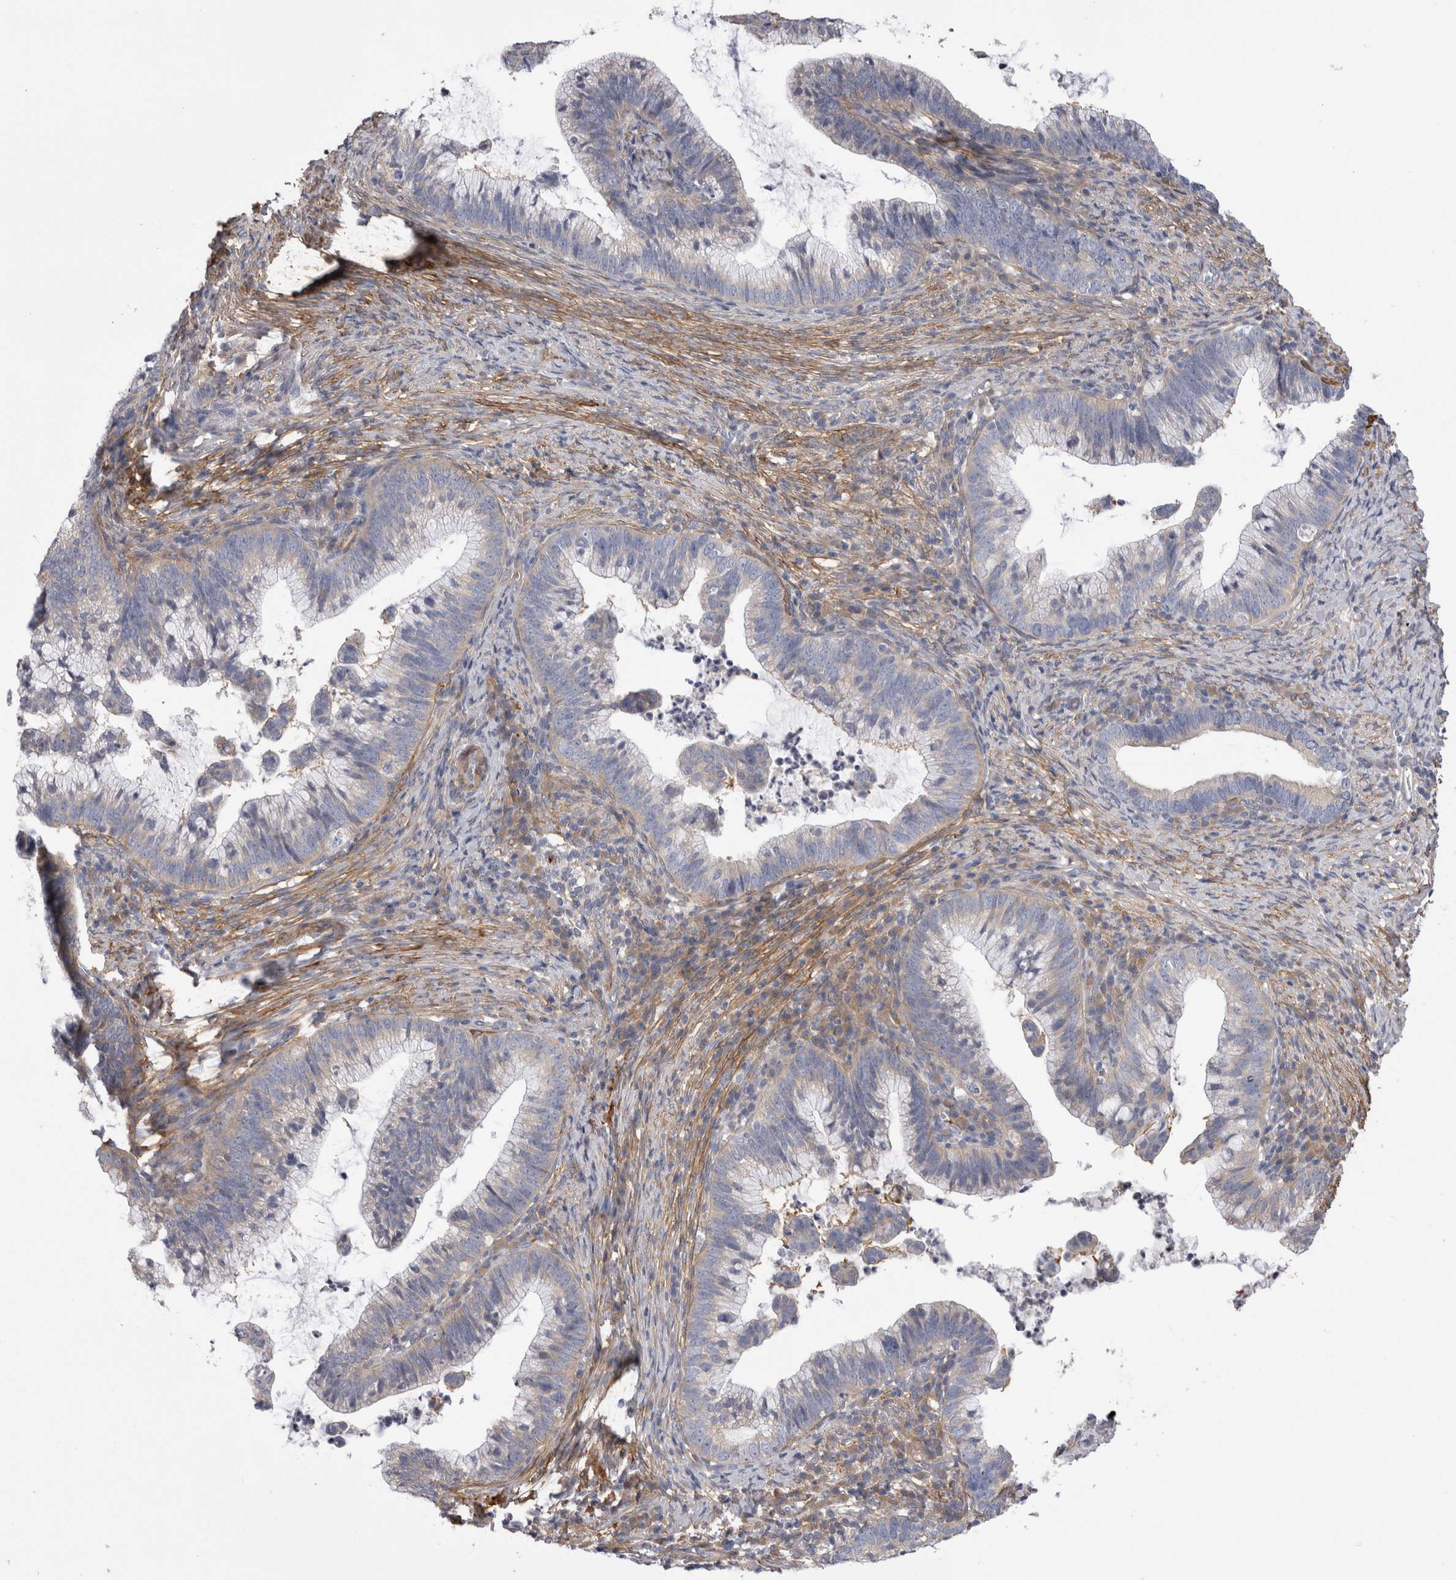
{"staining": {"intensity": "negative", "quantity": "none", "location": "none"}, "tissue": "cervical cancer", "cell_type": "Tumor cells", "image_type": "cancer", "snomed": [{"axis": "morphology", "description": "Adenocarcinoma, NOS"}, {"axis": "topography", "description": "Cervix"}], "caption": "This is an immunohistochemistry micrograph of human cervical cancer. There is no positivity in tumor cells.", "gene": "EPRS1", "patient": {"sex": "female", "age": 36}}